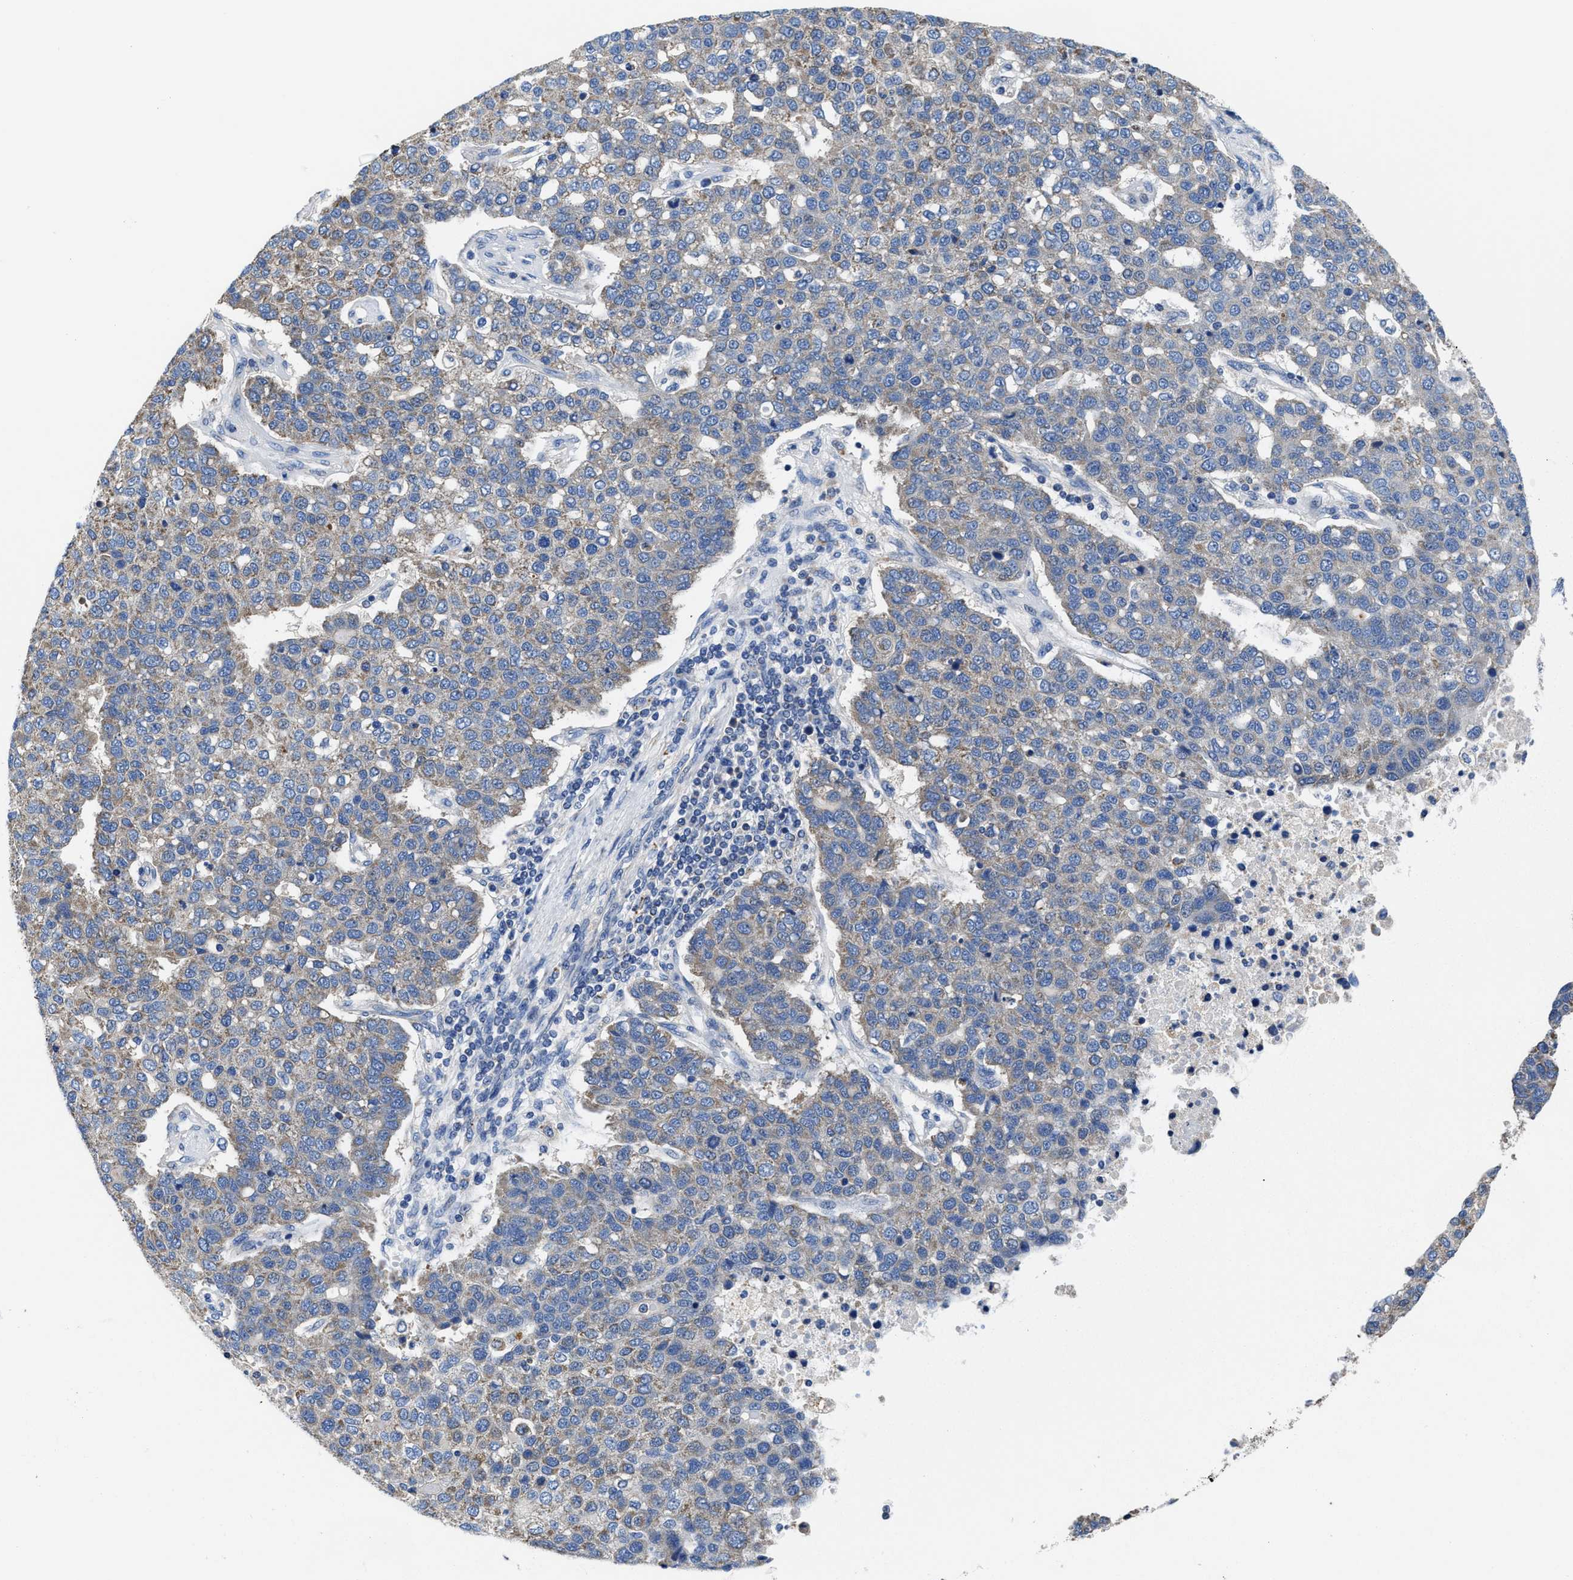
{"staining": {"intensity": "weak", "quantity": "25%-75%", "location": "cytoplasmic/membranous"}, "tissue": "pancreatic cancer", "cell_type": "Tumor cells", "image_type": "cancer", "snomed": [{"axis": "morphology", "description": "Adenocarcinoma, NOS"}, {"axis": "topography", "description": "Pancreas"}], "caption": "Immunohistochemical staining of human pancreatic cancer (adenocarcinoma) shows low levels of weak cytoplasmic/membranous staining in approximately 25%-75% of tumor cells.", "gene": "TMEM30A", "patient": {"sex": "female", "age": 61}}